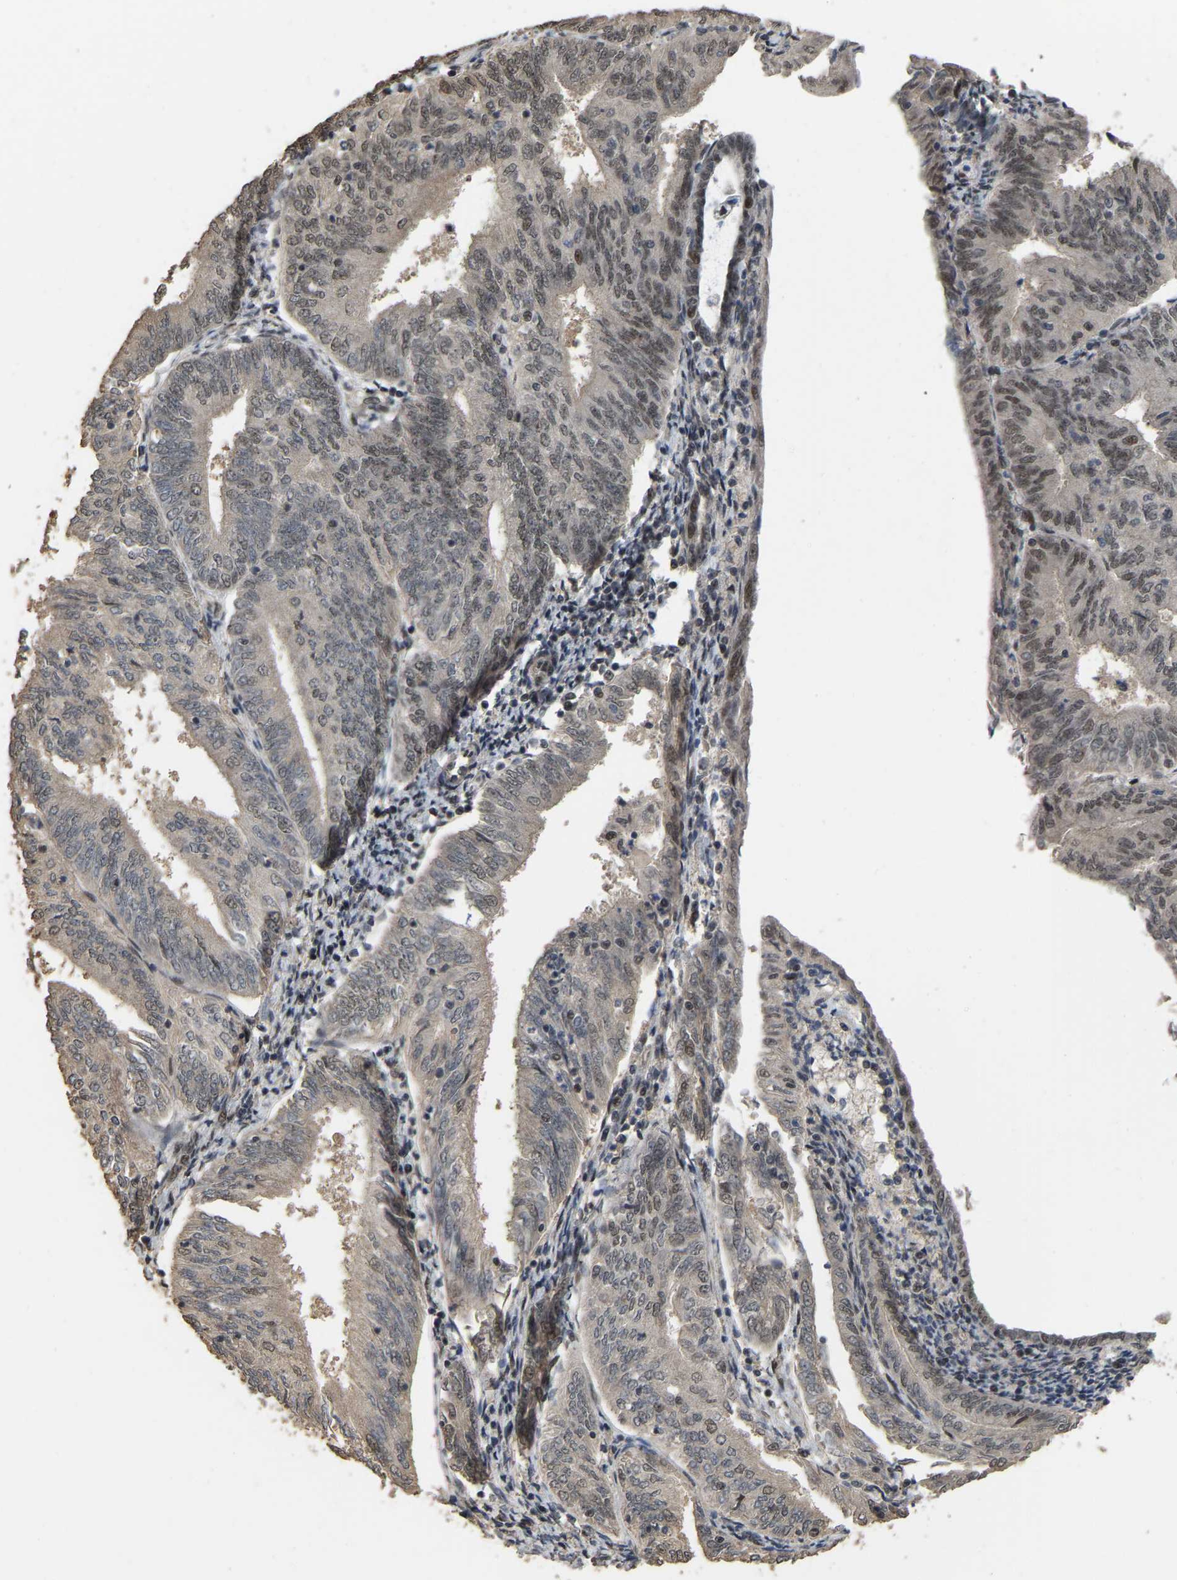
{"staining": {"intensity": "weak", "quantity": "25%-75%", "location": "nuclear"}, "tissue": "endometrial cancer", "cell_type": "Tumor cells", "image_type": "cancer", "snomed": [{"axis": "morphology", "description": "Adenocarcinoma, NOS"}, {"axis": "topography", "description": "Endometrium"}], "caption": "Endometrial adenocarcinoma stained for a protein reveals weak nuclear positivity in tumor cells.", "gene": "ARHGAP23", "patient": {"sex": "female", "age": 58}}